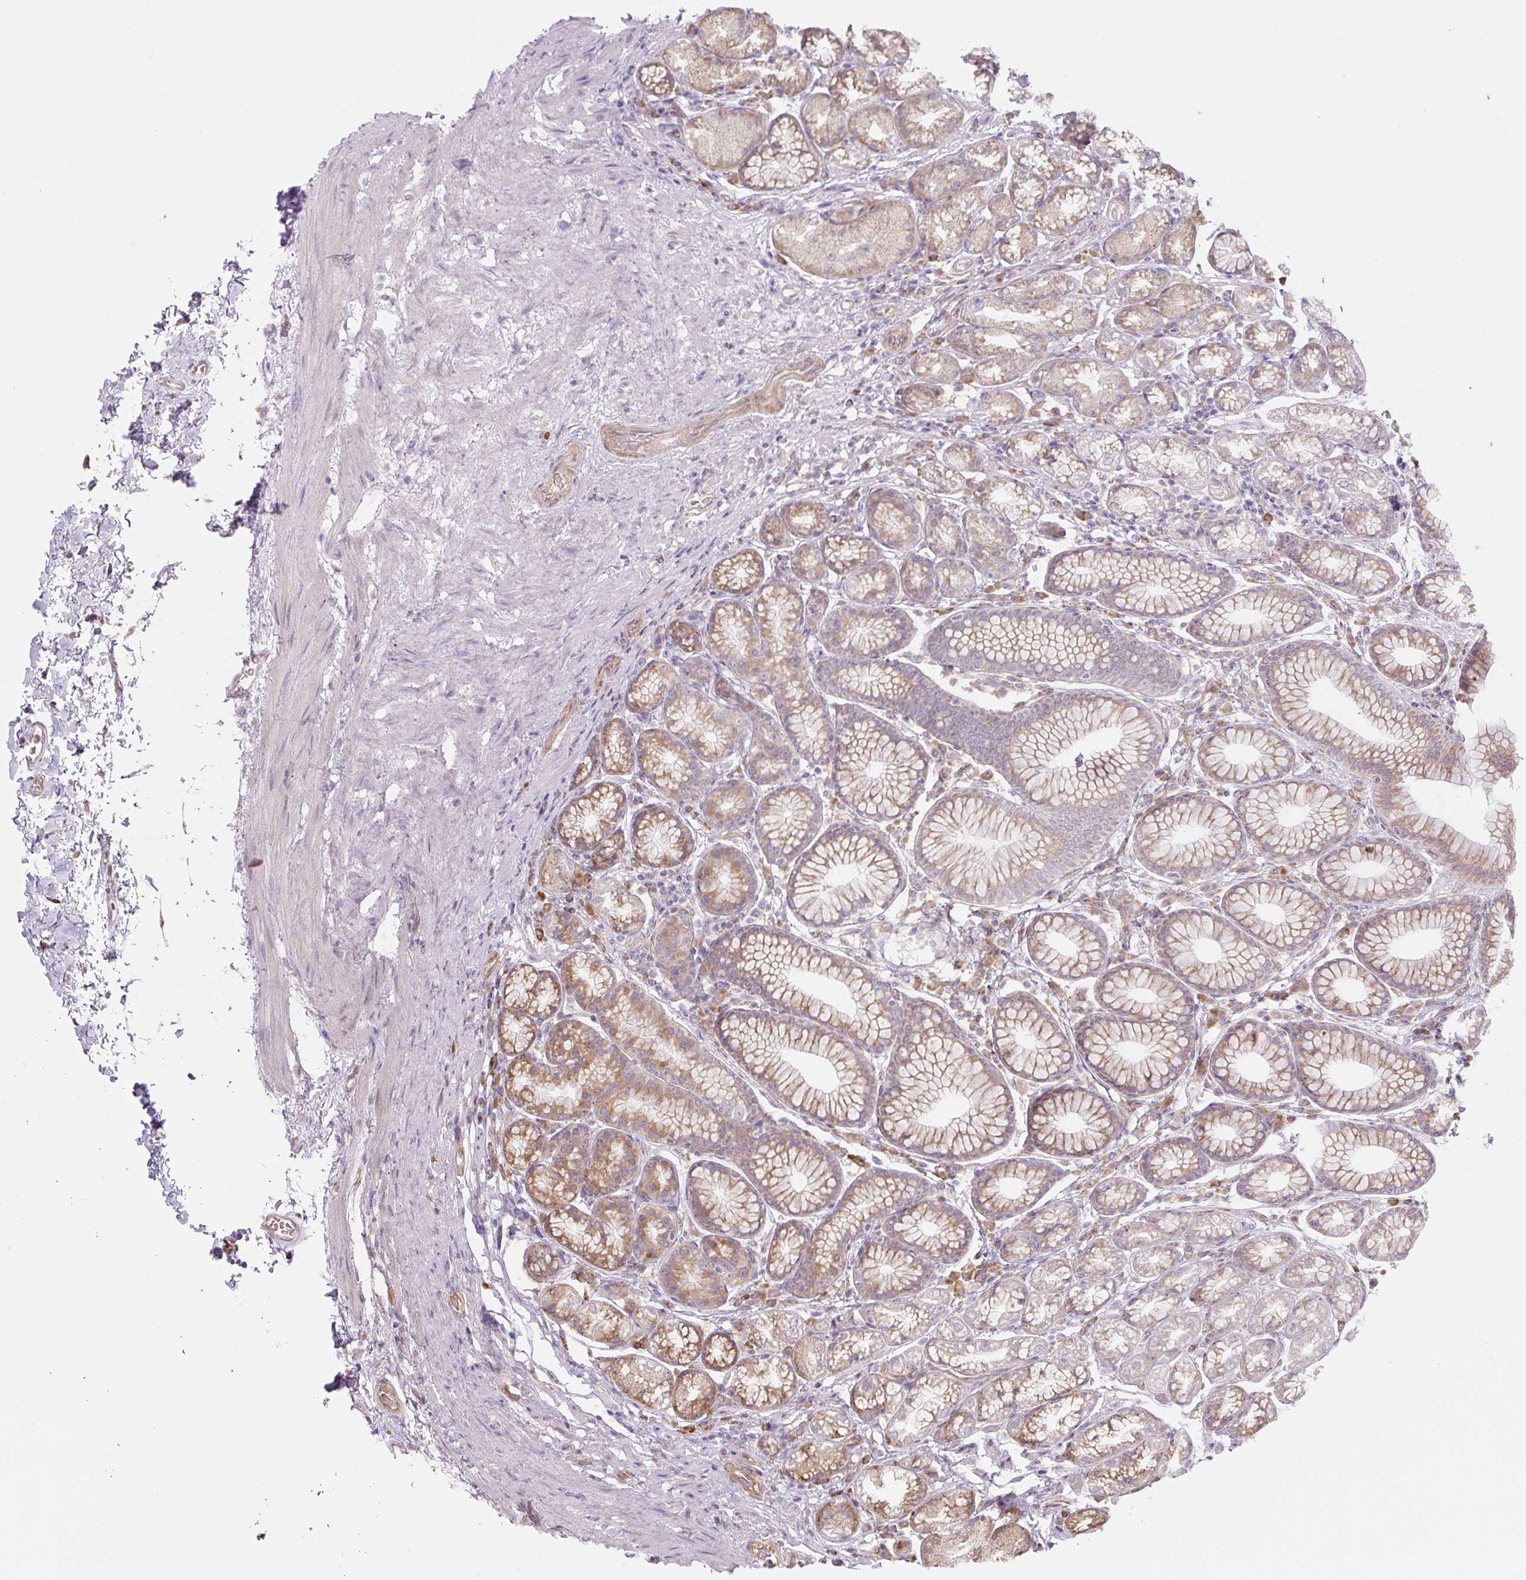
{"staining": {"intensity": "moderate", "quantity": ">75%", "location": "cytoplasmic/membranous"}, "tissue": "stomach", "cell_type": "Glandular cells", "image_type": "normal", "snomed": [{"axis": "morphology", "description": "Normal tissue, NOS"}, {"axis": "topography", "description": "Stomach, lower"}], "caption": "The photomicrograph exhibits immunohistochemical staining of benign stomach. There is moderate cytoplasmic/membranous staining is seen in about >75% of glandular cells. Immunohistochemistry (ihc) stains the protein of interest in brown and the nuclei are stained blue.", "gene": "RASA1", "patient": {"sex": "male", "age": 67}}